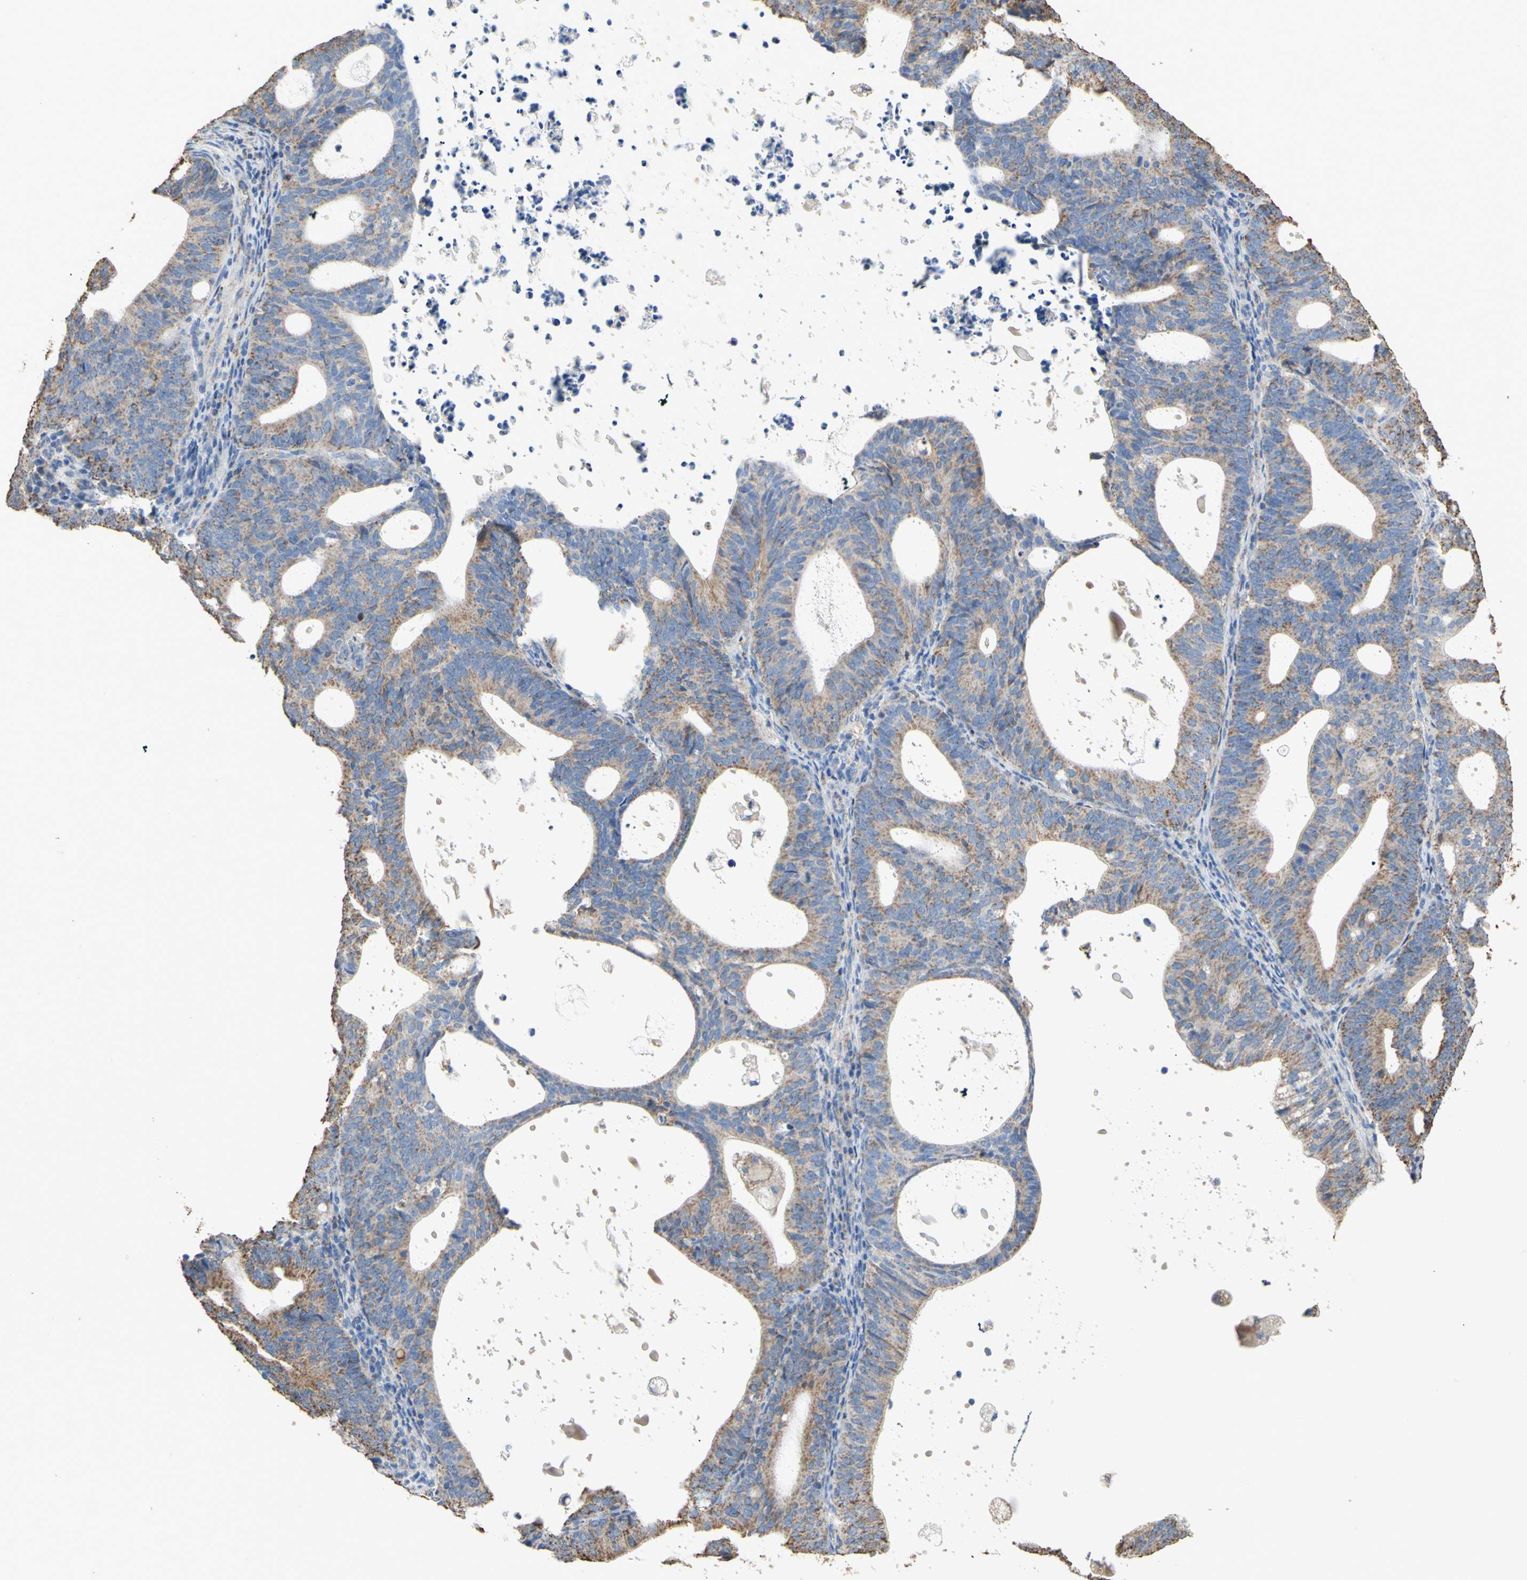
{"staining": {"intensity": "weak", "quantity": ">75%", "location": "cytoplasmic/membranous"}, "tissue": "endometrial cancer", "cell_type": "Tumor cells", "image_type": "cancer", "snomed": [{"axis": "morphology", "description": "Adenocarcinoma, NOS"}, {"axis": "topography", "description": "Uterus"}], "caption": "Endometrial cancer stained for a protein shows weak cytoplasmic/membranous positivity in tumor cells. Ihc stains the protein of interest in brown and the nuclei are stained blue.", "gene": "CMKLR2", "patient": {"sex": "female", "age": 83}}